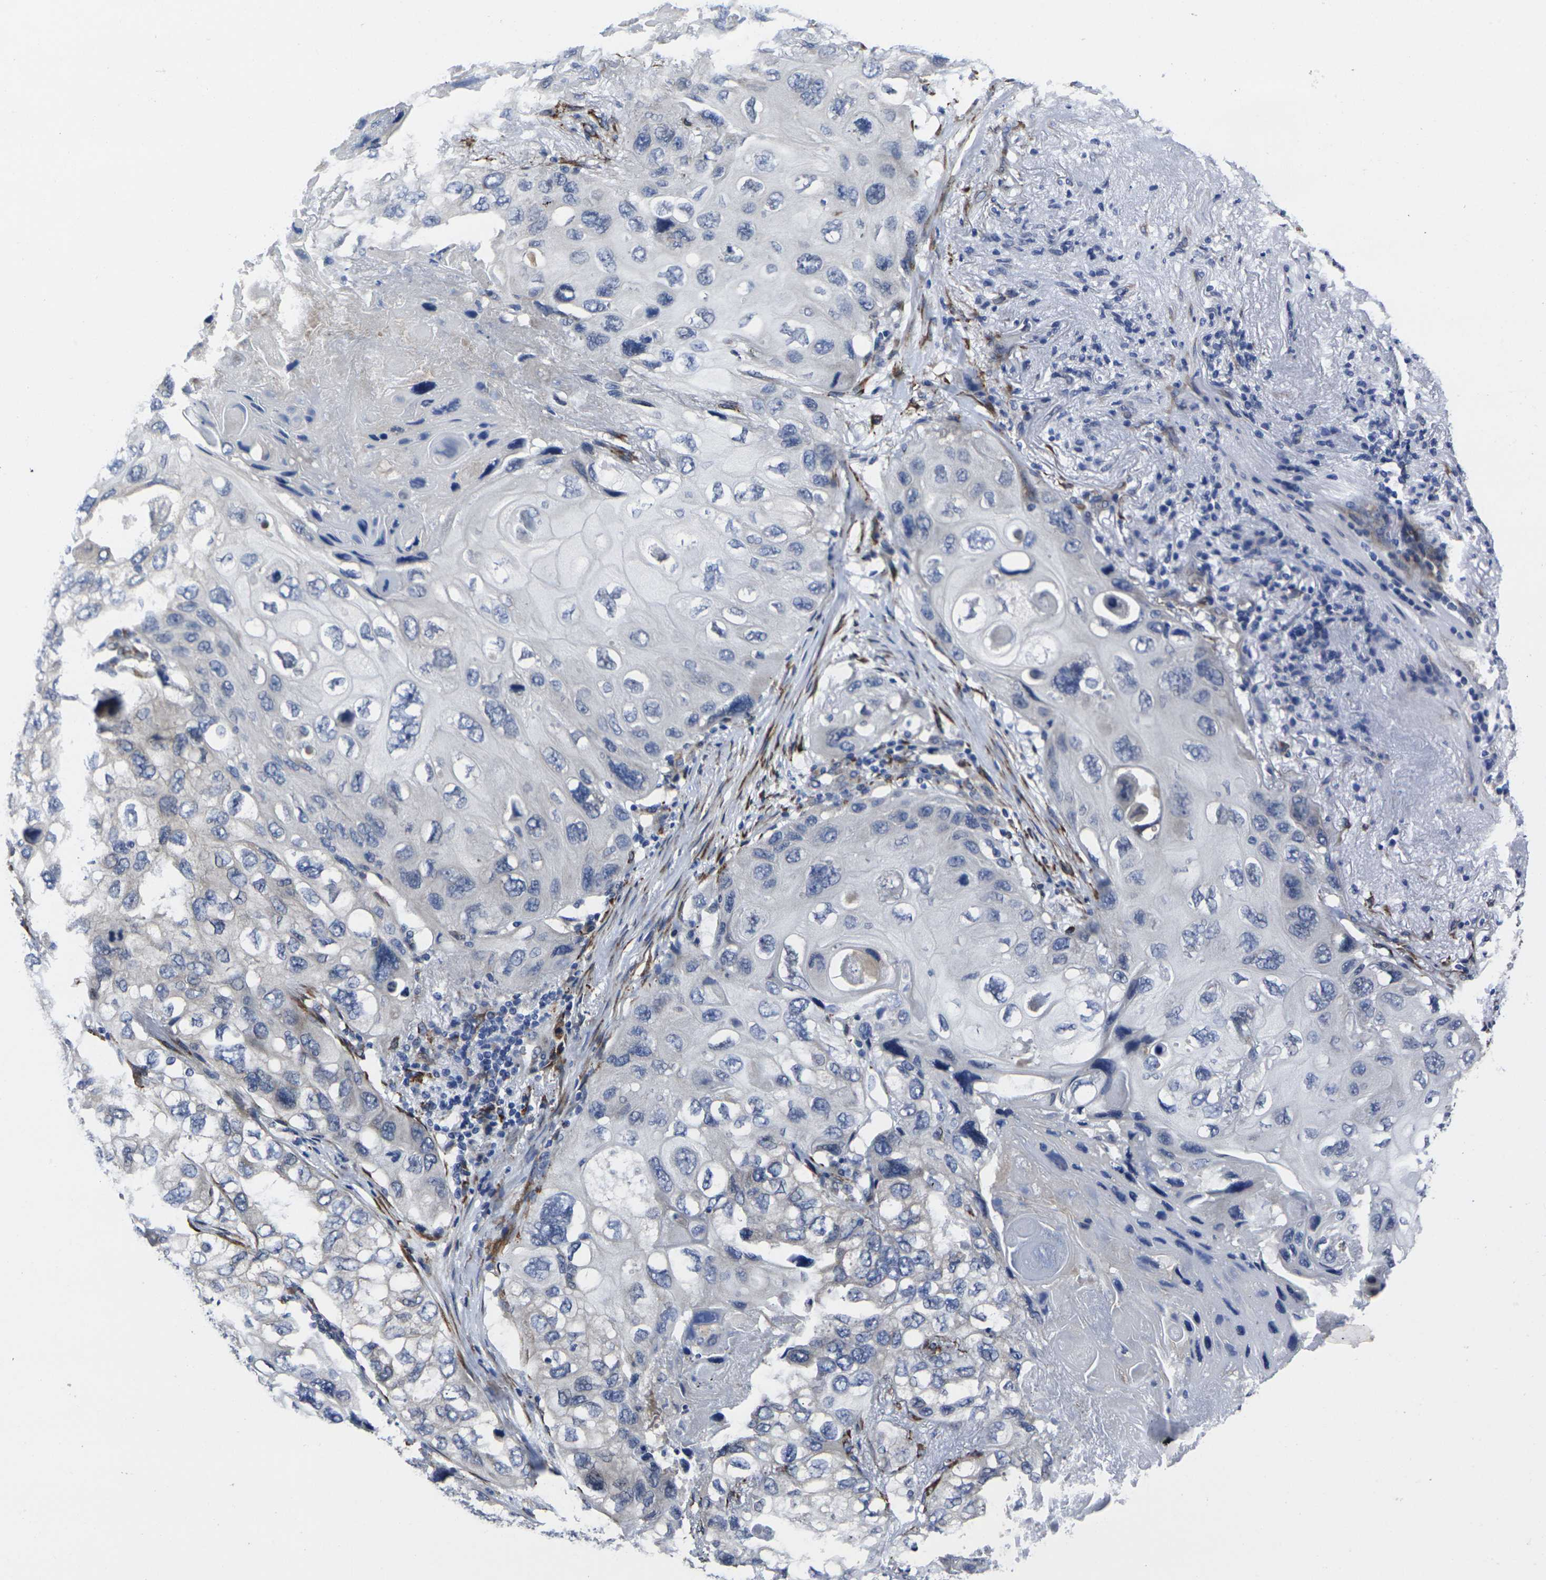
{"staining": {"intensity": "negative", "quantity": "none", "location": "none"}, "tissue": "lung cancer", "cell_type": "Tumor cells", "image_type": "cancer", "snomed": [{"axis": "morphology", "description": "Squamous cell carcinoma, NOS"}, {"axis": "topography", "description": "Lung"}], "caption": "Tumor cells show no significant positivity in lung cancer.", "gene": "CYP2C8", "patient": {"sex": "female", "age": 73}}